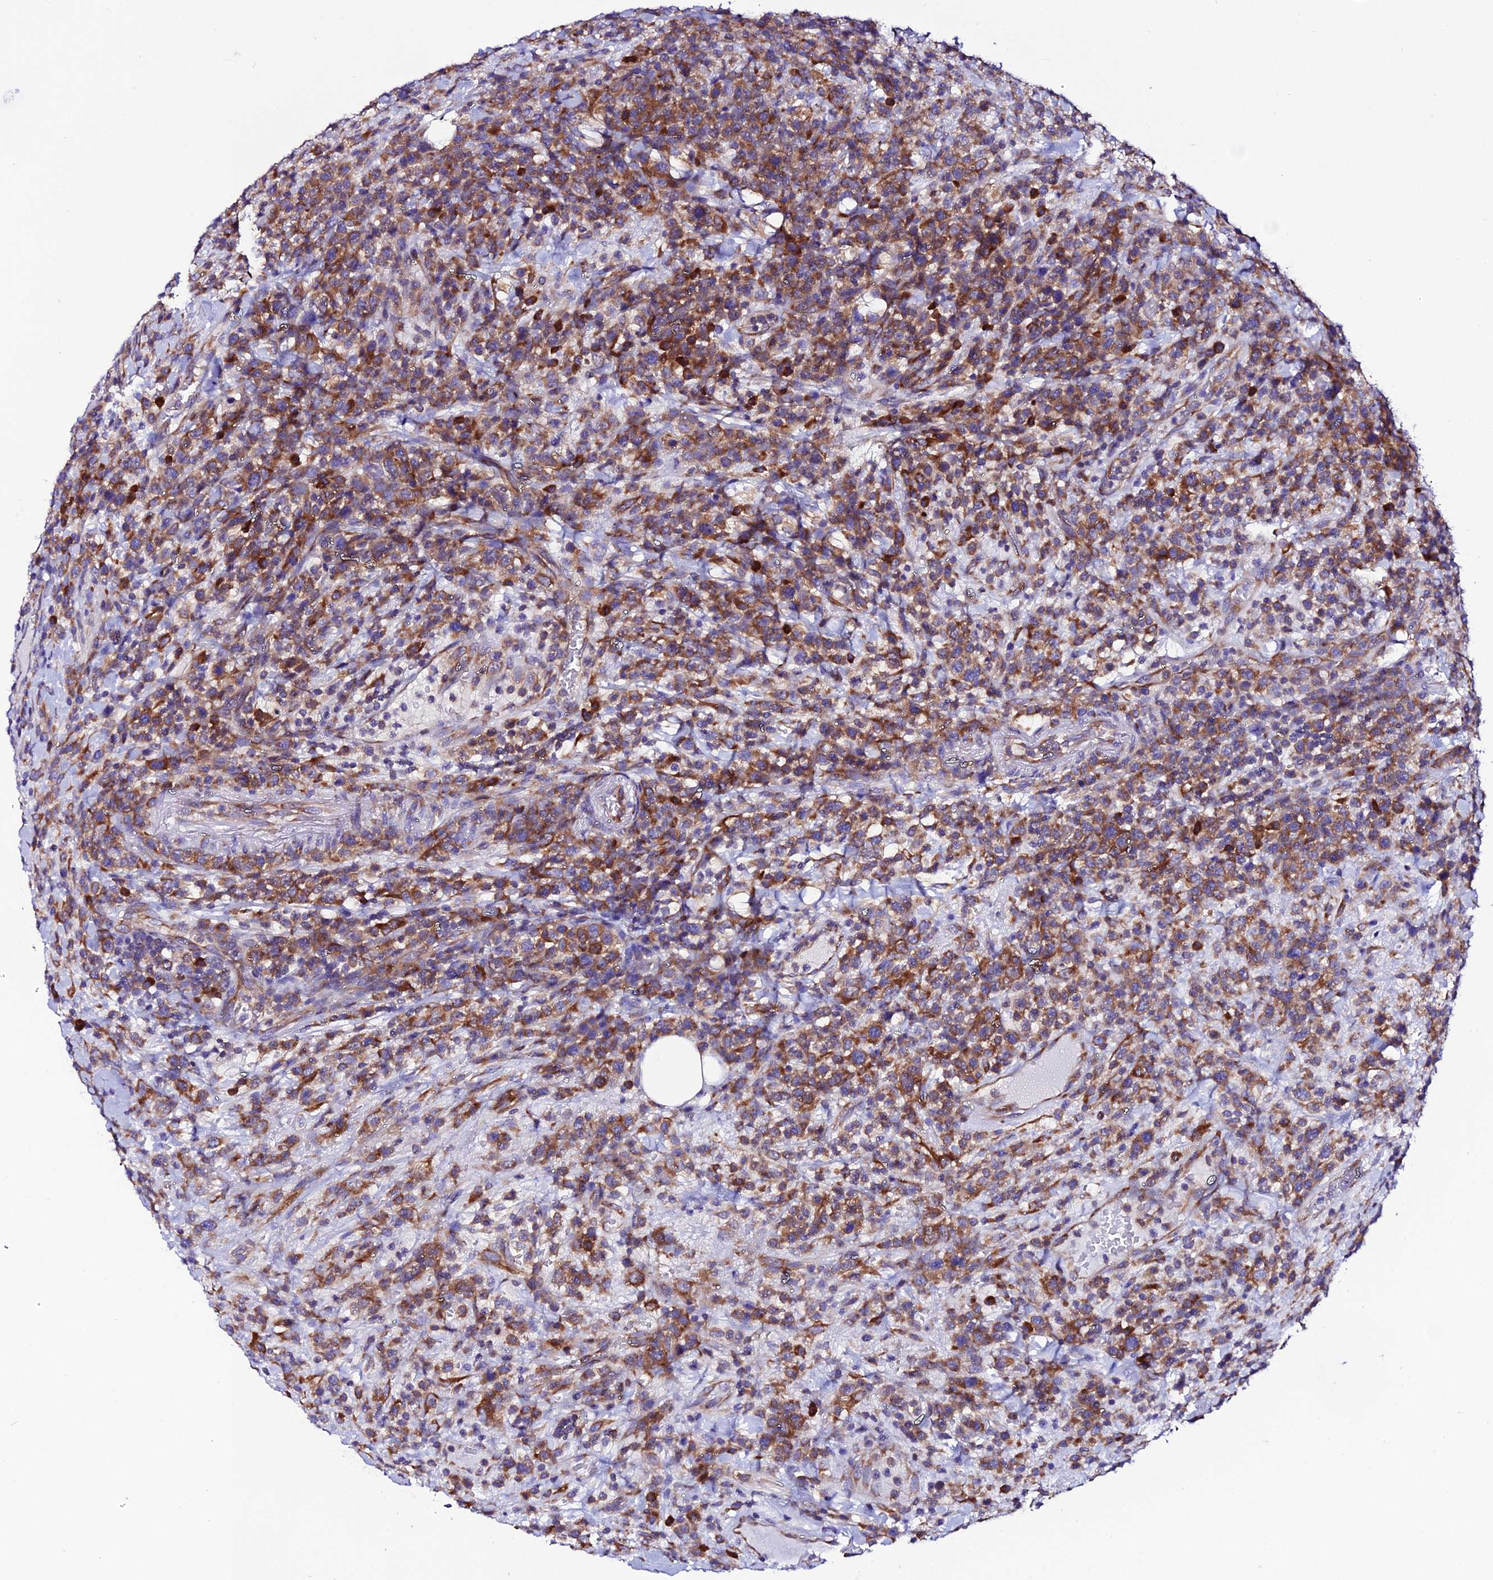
{"staining": {"intensity": "moderate", "quantity": ">75%", "location": "cytoplasmic/membranous"}, "tissue": "lymphoma", "cell_type": "Tumor cells", "image_type": "cancer", "snomed": [{"axis": "morphology", "description": "Malignant lymphoma, non-Hodgkin's type, High grade"}, {"axis": "topography", "description": "Colon"}], "caption": "DAB immunohistochemical staining of malignant lymphoma, non-Hodgkin's type (high-grade) reveals moderate cytoplasmic/membranous protein expression in approximately >75% of tumor cells.", "gene": "EEF1G", "patient": {"sex": "female", "age": 53}}